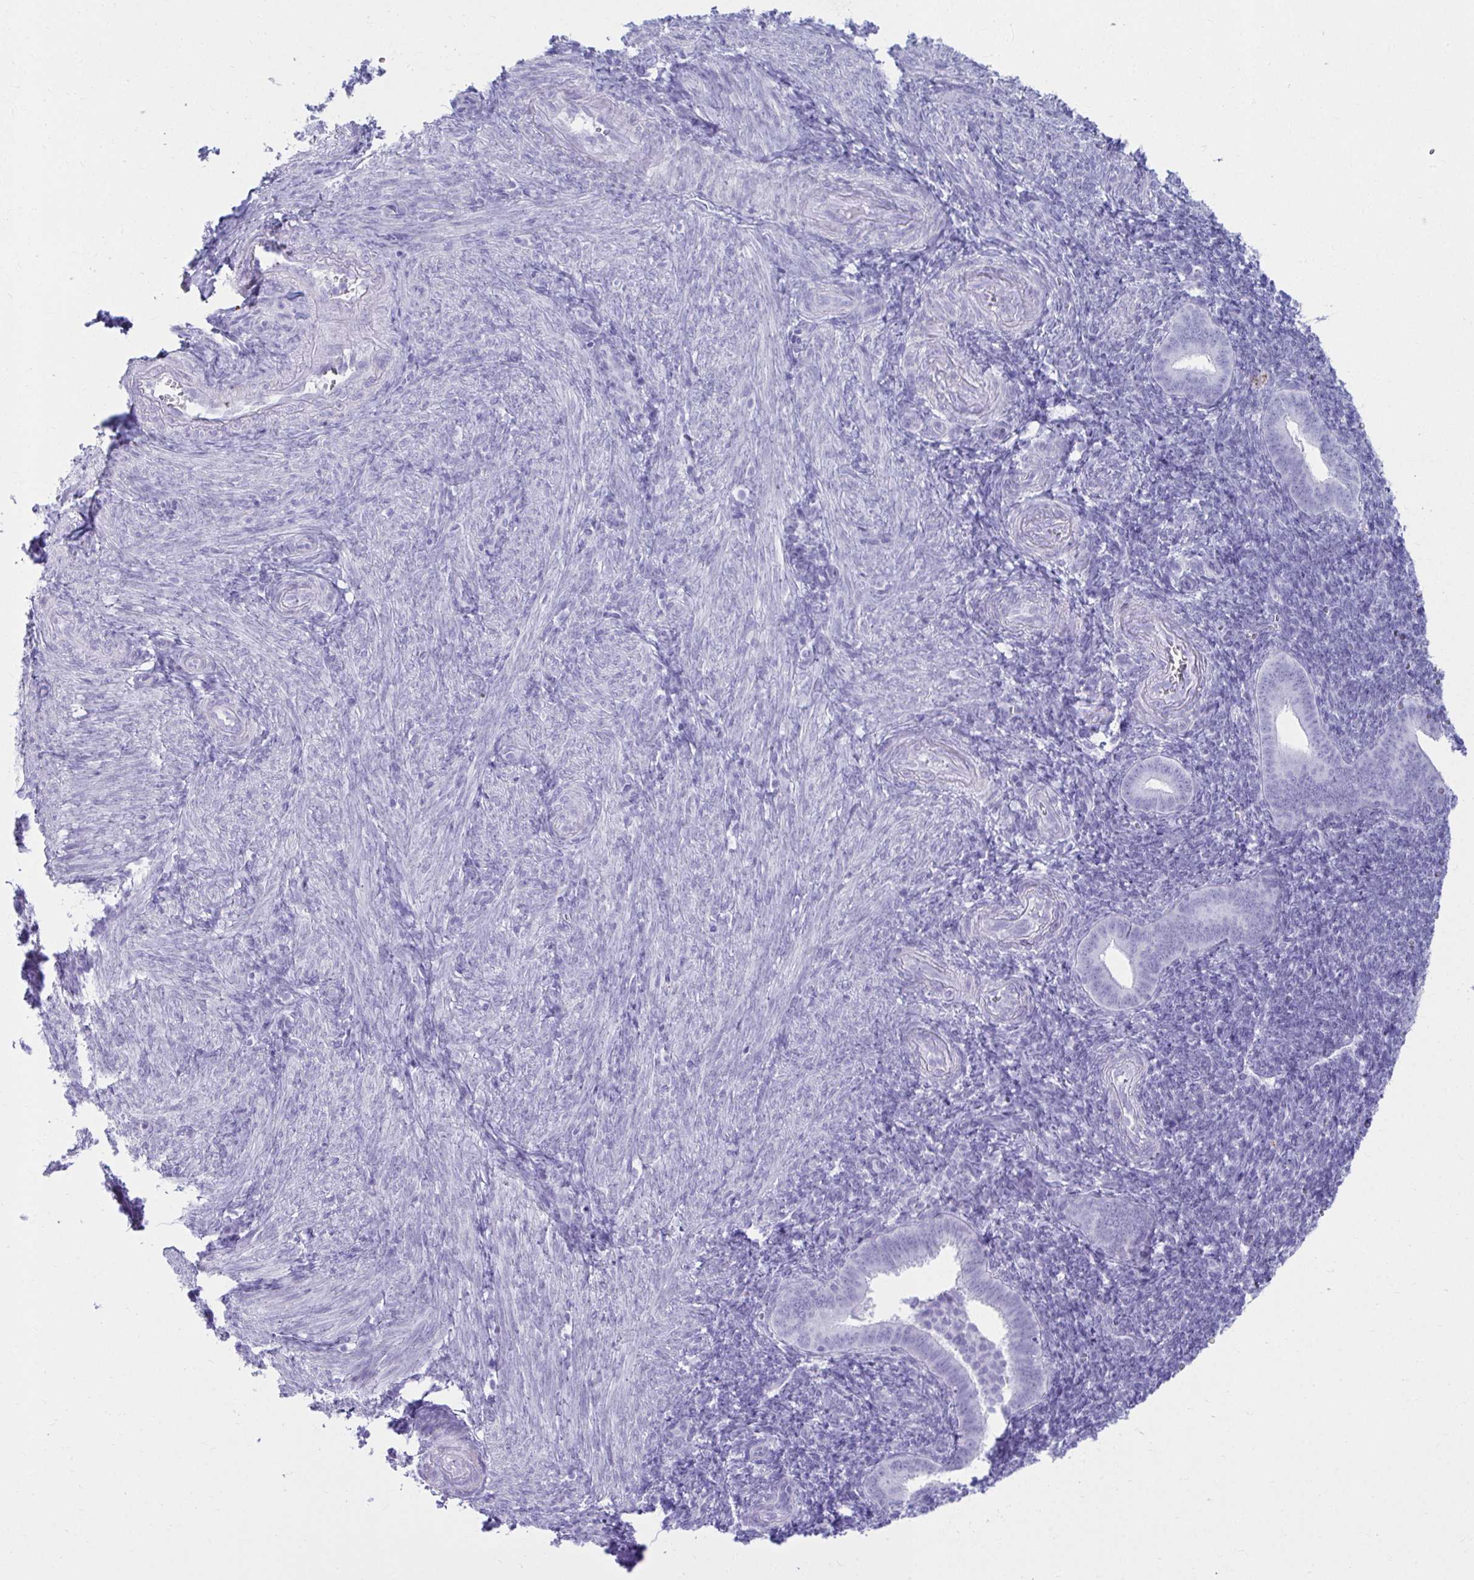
{"staining": {"intensity": "negative", "quantity": "none", "location": "none"}, "tissue": "endometrium", "cell_type": "Cells in endometrial stroma", "image_type": "normal", "snomed": [{"axis": "morphology", "description": "Normal tissue, NOS"}, {"axis": "topography", "description": "Endometrium"}], "caption": "A high-resolution photomicrograph shows IHC staining of unremarkable endometrium, which exhibits no significant positivity in cells in endometrial stroma. The staining was performed using DAB to visualize the protein expression in brown, while the nuclei were stained in blue with hematoxylin (Magnification: 20x).", "gene": "ATP4B", "patient": {"sex": "female", "age": 25}}